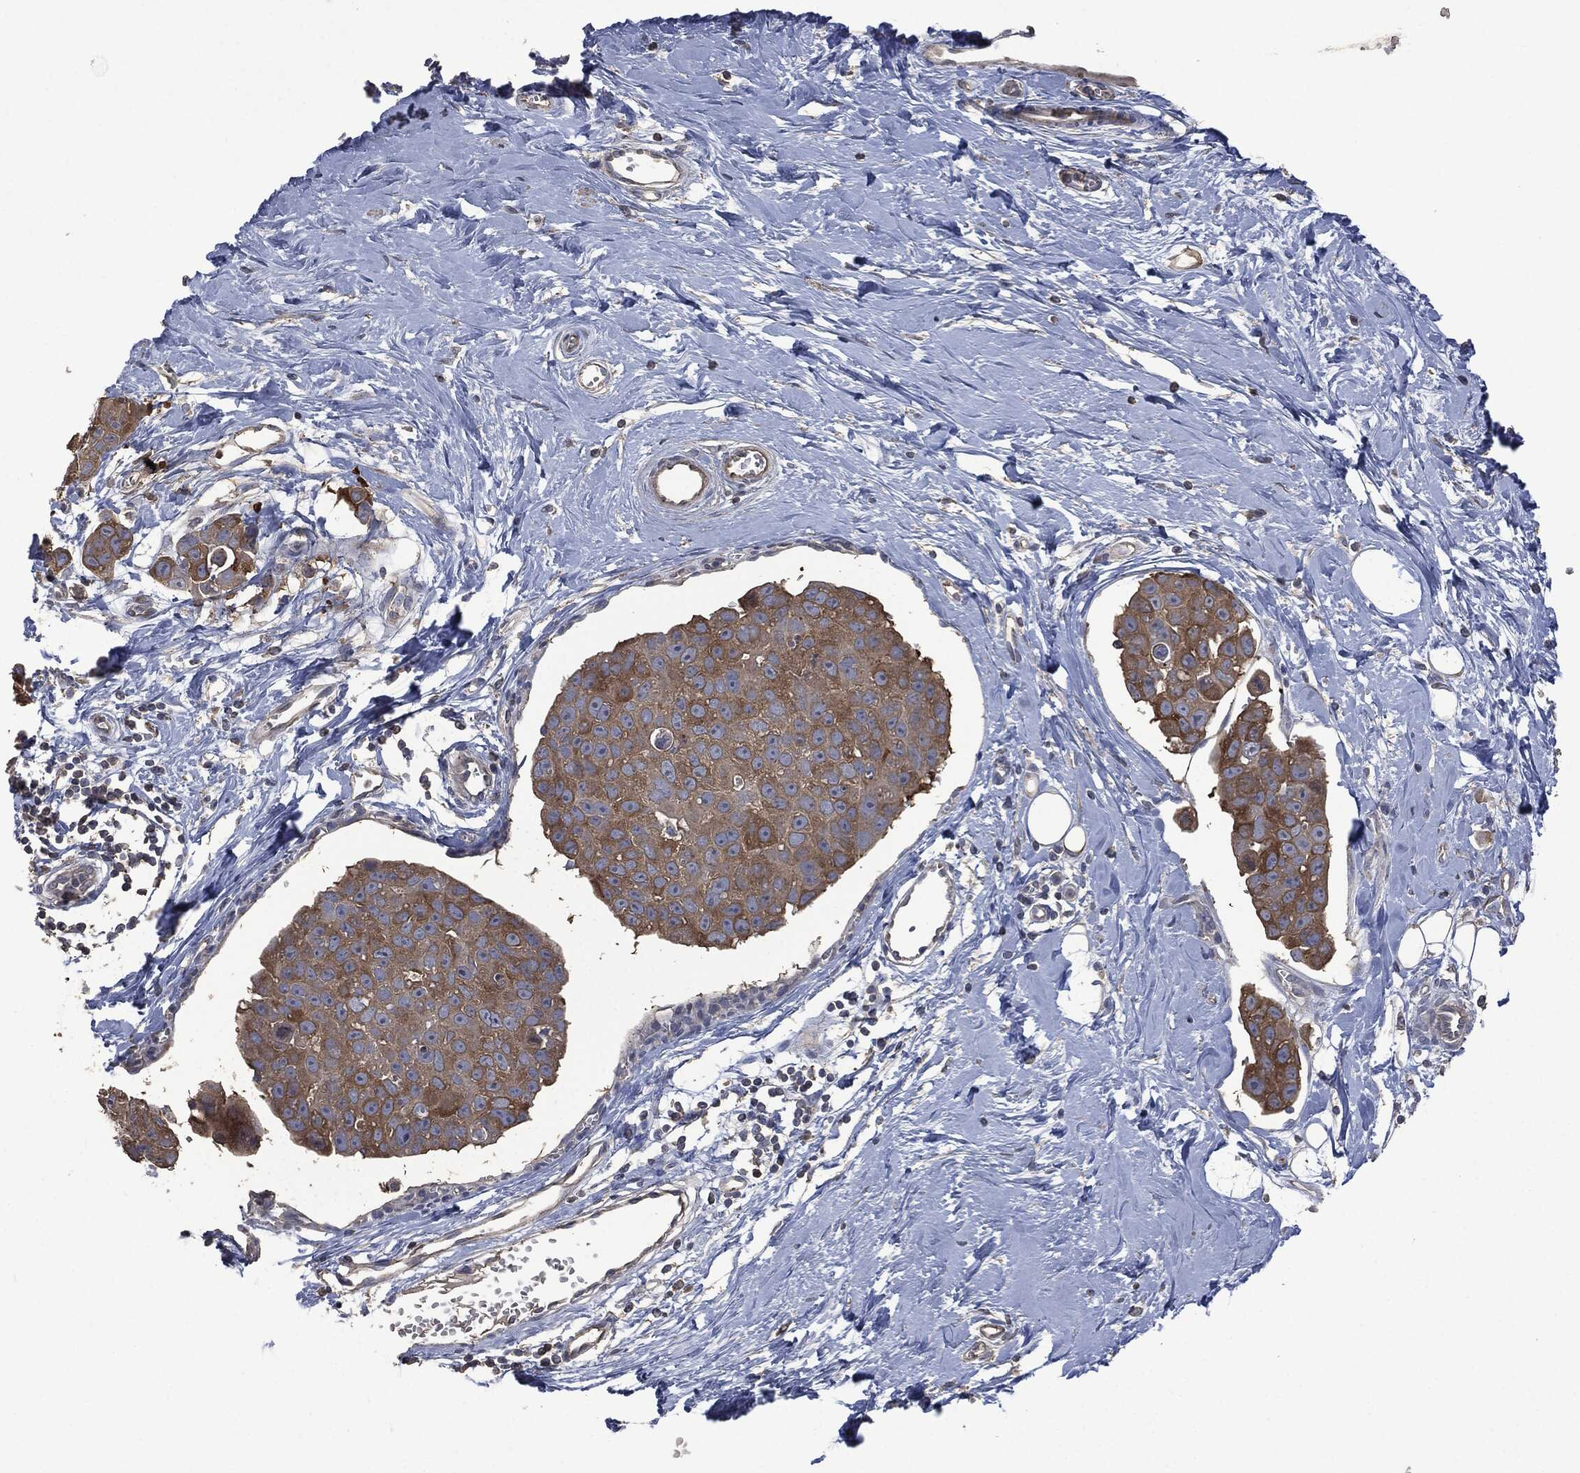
{"staining": {"intensity": "strong", "quantity": "25%-75%", "location": "cytoplasmic/membranous"}, "tissue": "breast cancer", "cell_type": "Tumor cells", "image_type": "cancer", "snomed": [{"axis": "morphology", "description": "Duct carcinoma"}, {"axis": "topography", "description": "Breast"}], "caption": "The immunohistochemical stain highlights strong cytoplasmic/membranous staining in tumor cells of invasive ductal carcinoma (breast) tissue. (DAB IHC, brown staining for protein, blue staining for nuclei).", "gene": "MSLN", "patient": {"sex": "female", "age": 35}}